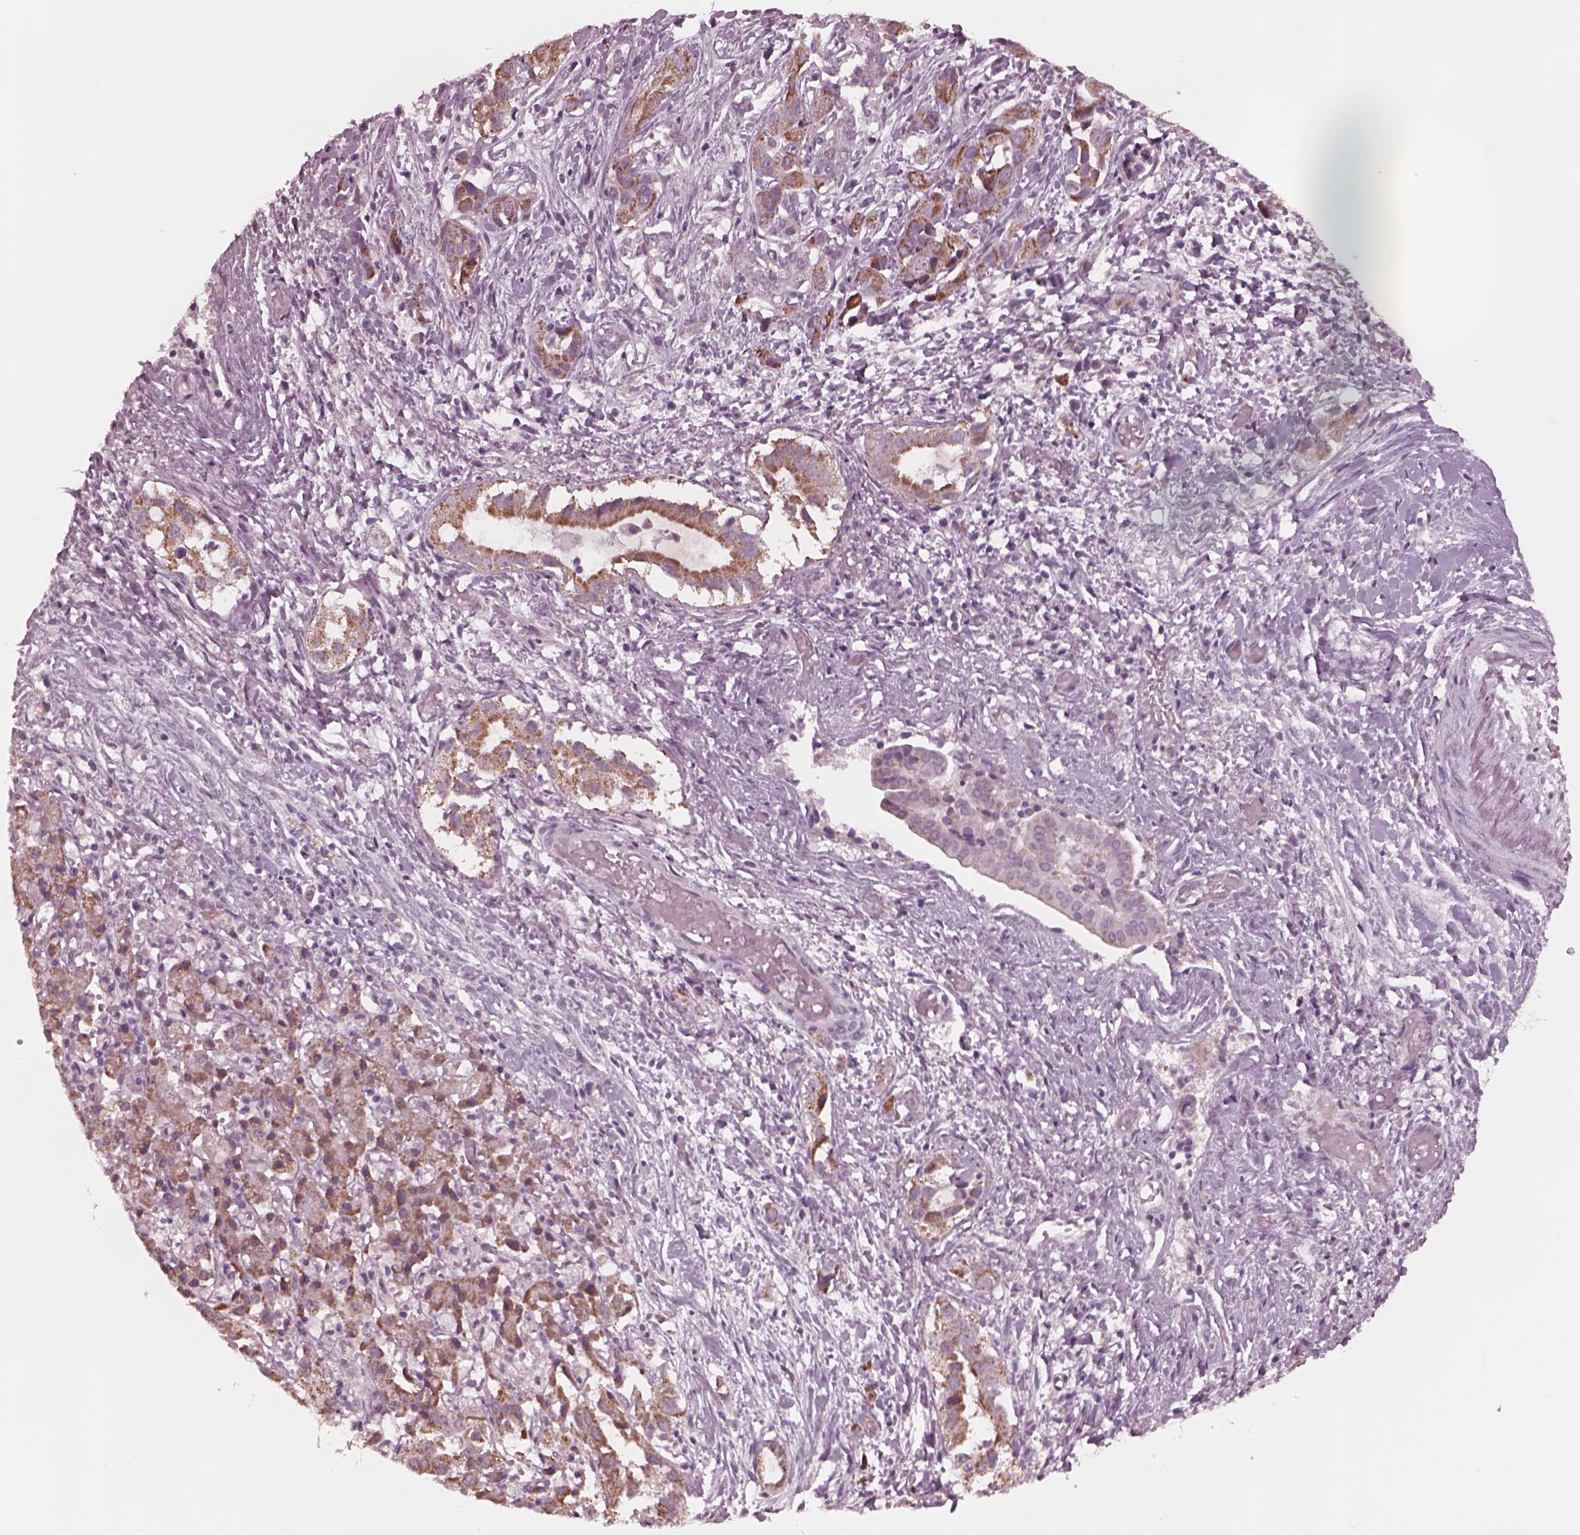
{"staining": {"intensity": "moderate", "quantity": "25%-75%", "location": "cytoplasmic/membranous"}, "tissue": "liver cancer", "cell_type": "Tumor cells", "image_type": "cancer", "snomed": [{"axis": "morphology", "description": "Cholangiocarcinoma"}, {"axis": "topography", "description": "Liver"}], "caption": "Protein staining reveals moderate cytoplasmic/membranous staining in approximately 25%-75% of tumor cells in liver cholangiocarcinoma.", "gene": "CELSR3", "patient": {"sex": "female", "age": 52}}